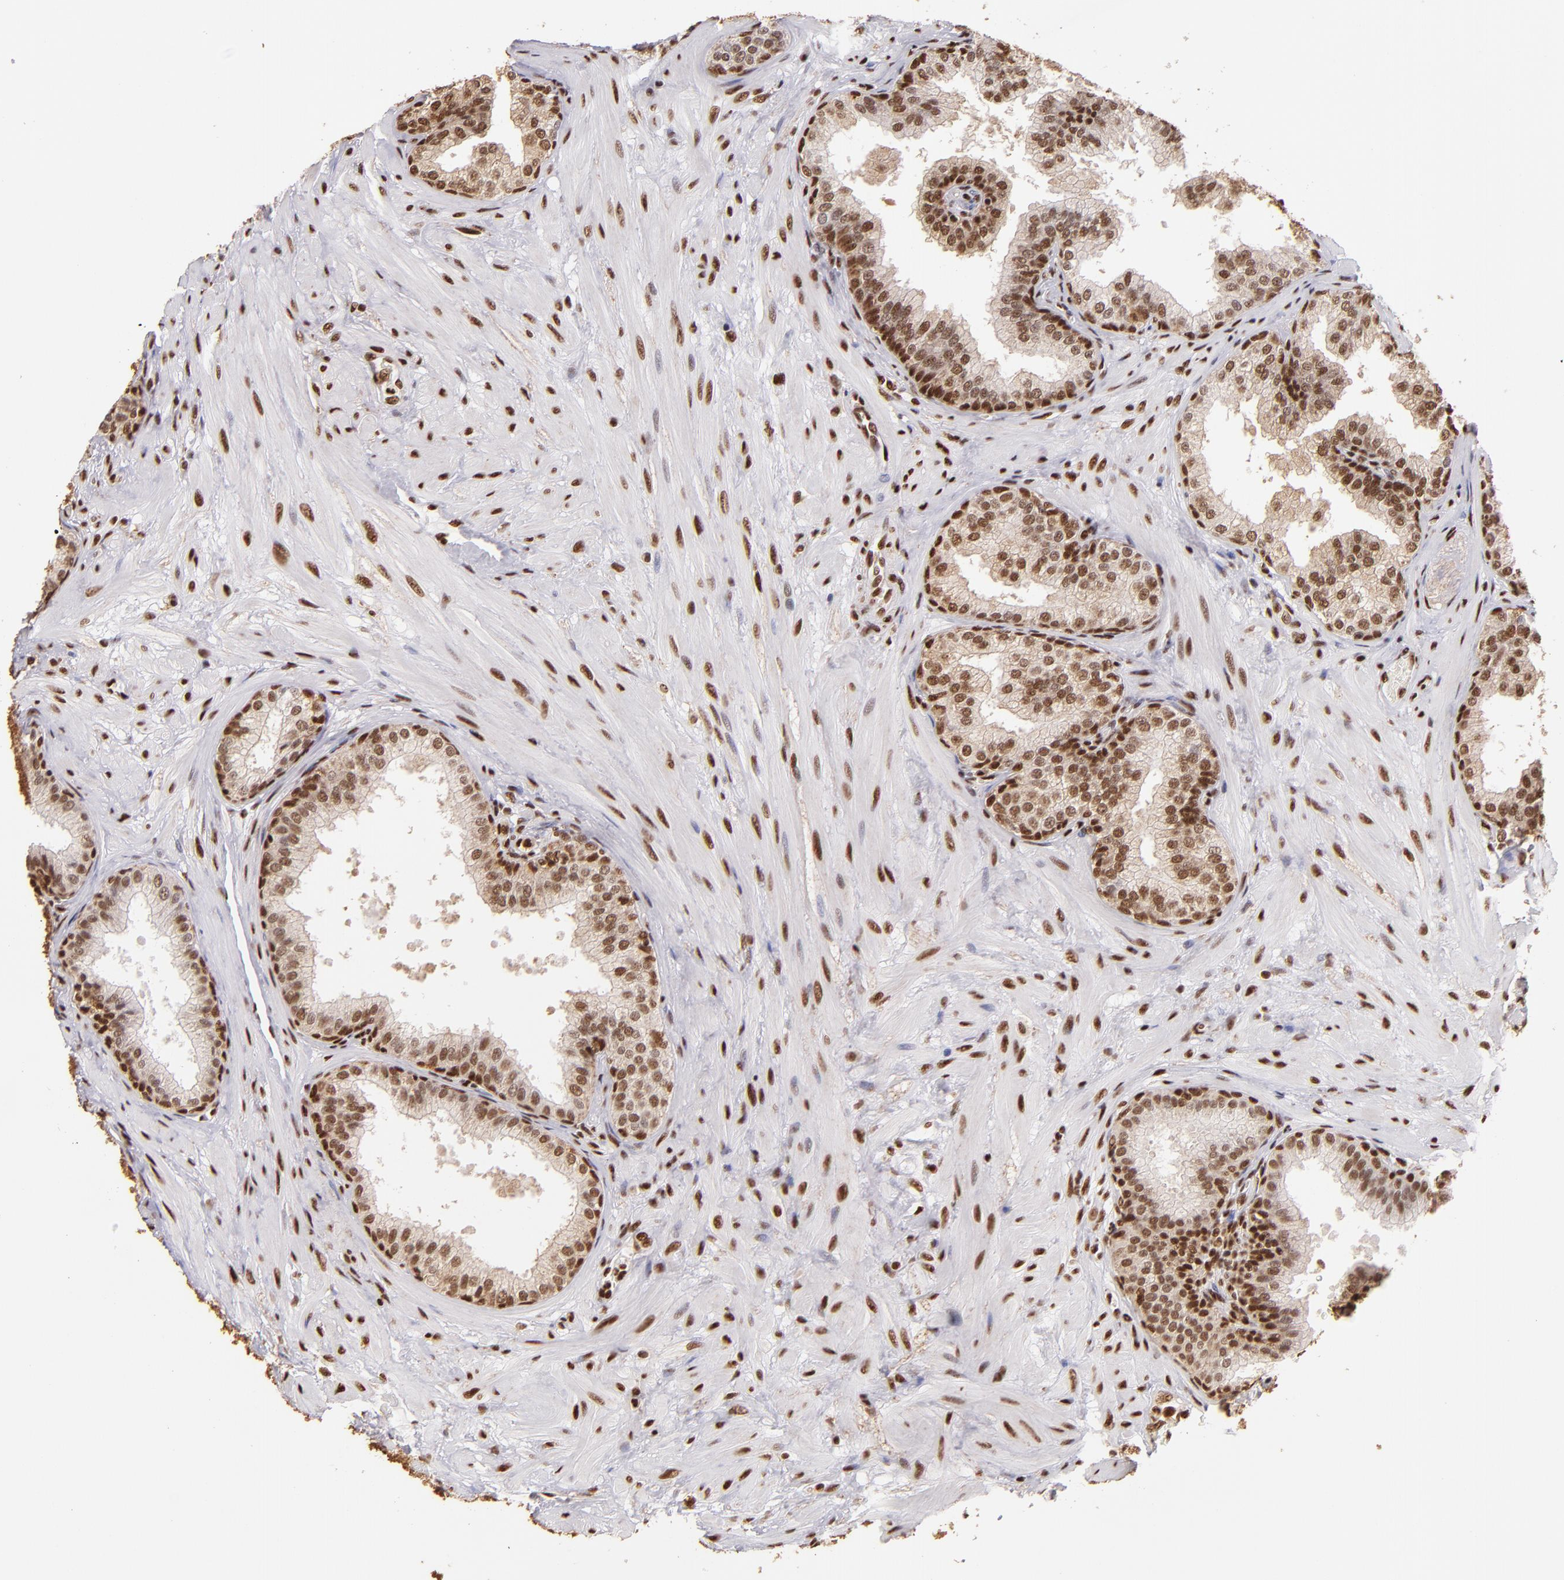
{"staining": {"intensity": "moderate", "quantity": ">75%", "location": "cytoplasmic/membranous,nuclear"}, "tissue": "prostate", "cell_type": "Glandular cells", "image_type": "normal", "snomed": [{"axis": "morphology", "description": "Normal tissue, NOS"}, {"axis": "topography", "description": "Prostate"}], "caption": "Immunohistochemical staining of unremarkable human prostate displays >75% levels of moderate cytoplasmic/membranous,nuclear protein staining in approximately >75% of glandular cells.", "gene": "SP1", "patient": {"sex": "male", "age": 60}}